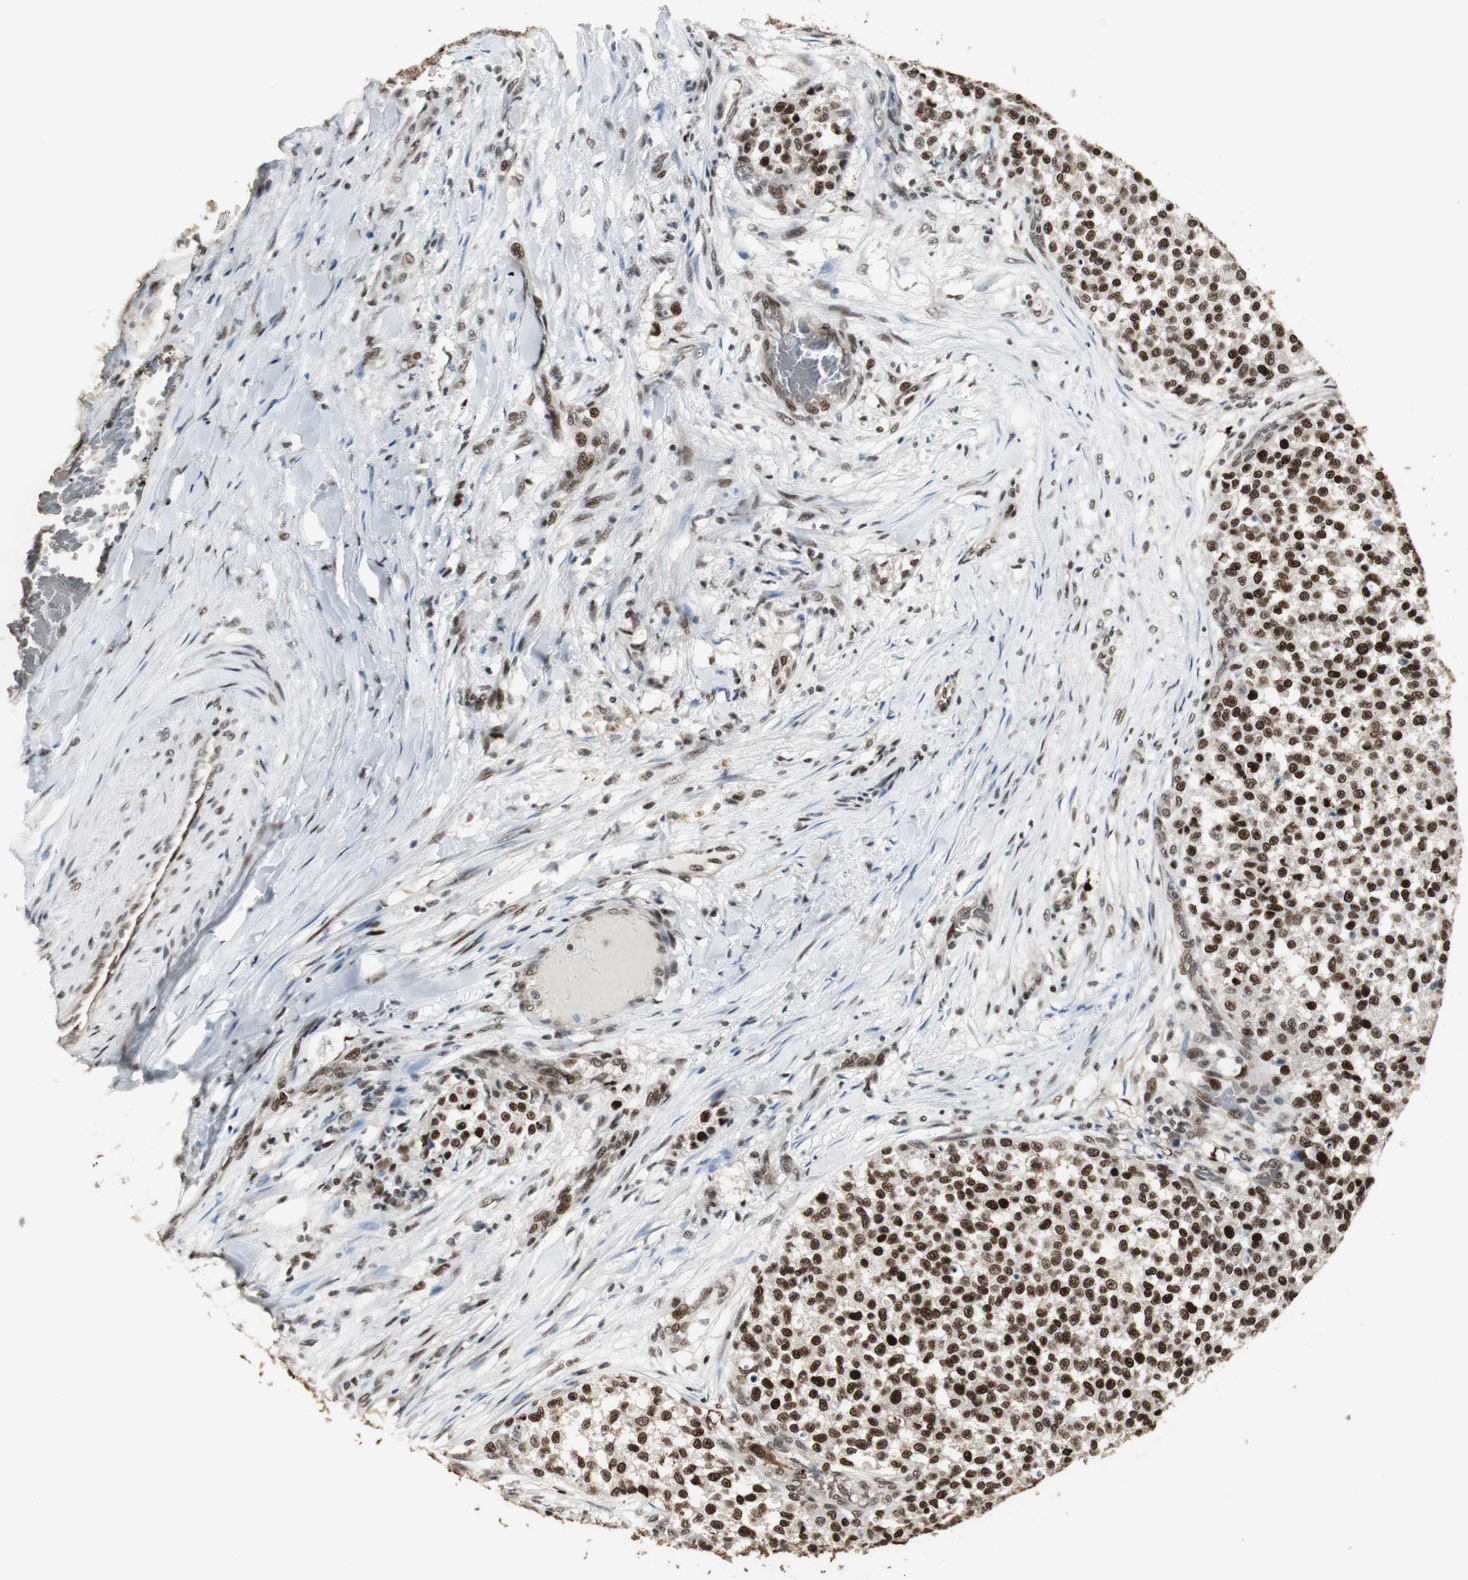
{"staining": {"intensity": "strong", "quantity": ">75%", "location": "nuclear"}, "tissue": "testis cancer", "cell_type": "Tumor cells", "image_type": "cancer", "snomed": [{"axis": "morphology", "description": "Seminoma, NOS"}, {"axis": "topography", "description": "Testis"}], "caption": "DAB (3,3'-diaminobenzidine) immunohistochemical staining of human testis cancer (seminoma) demonstrates strong nuclear protein positivity in approximately >75% of tumor cells. (Stains: DAB in brown, nuclei in blue, Microscopy: brightfield microscopy at high magnification).", "gene": "TAF5", "patient": {"sex": "male", "age": 59}}